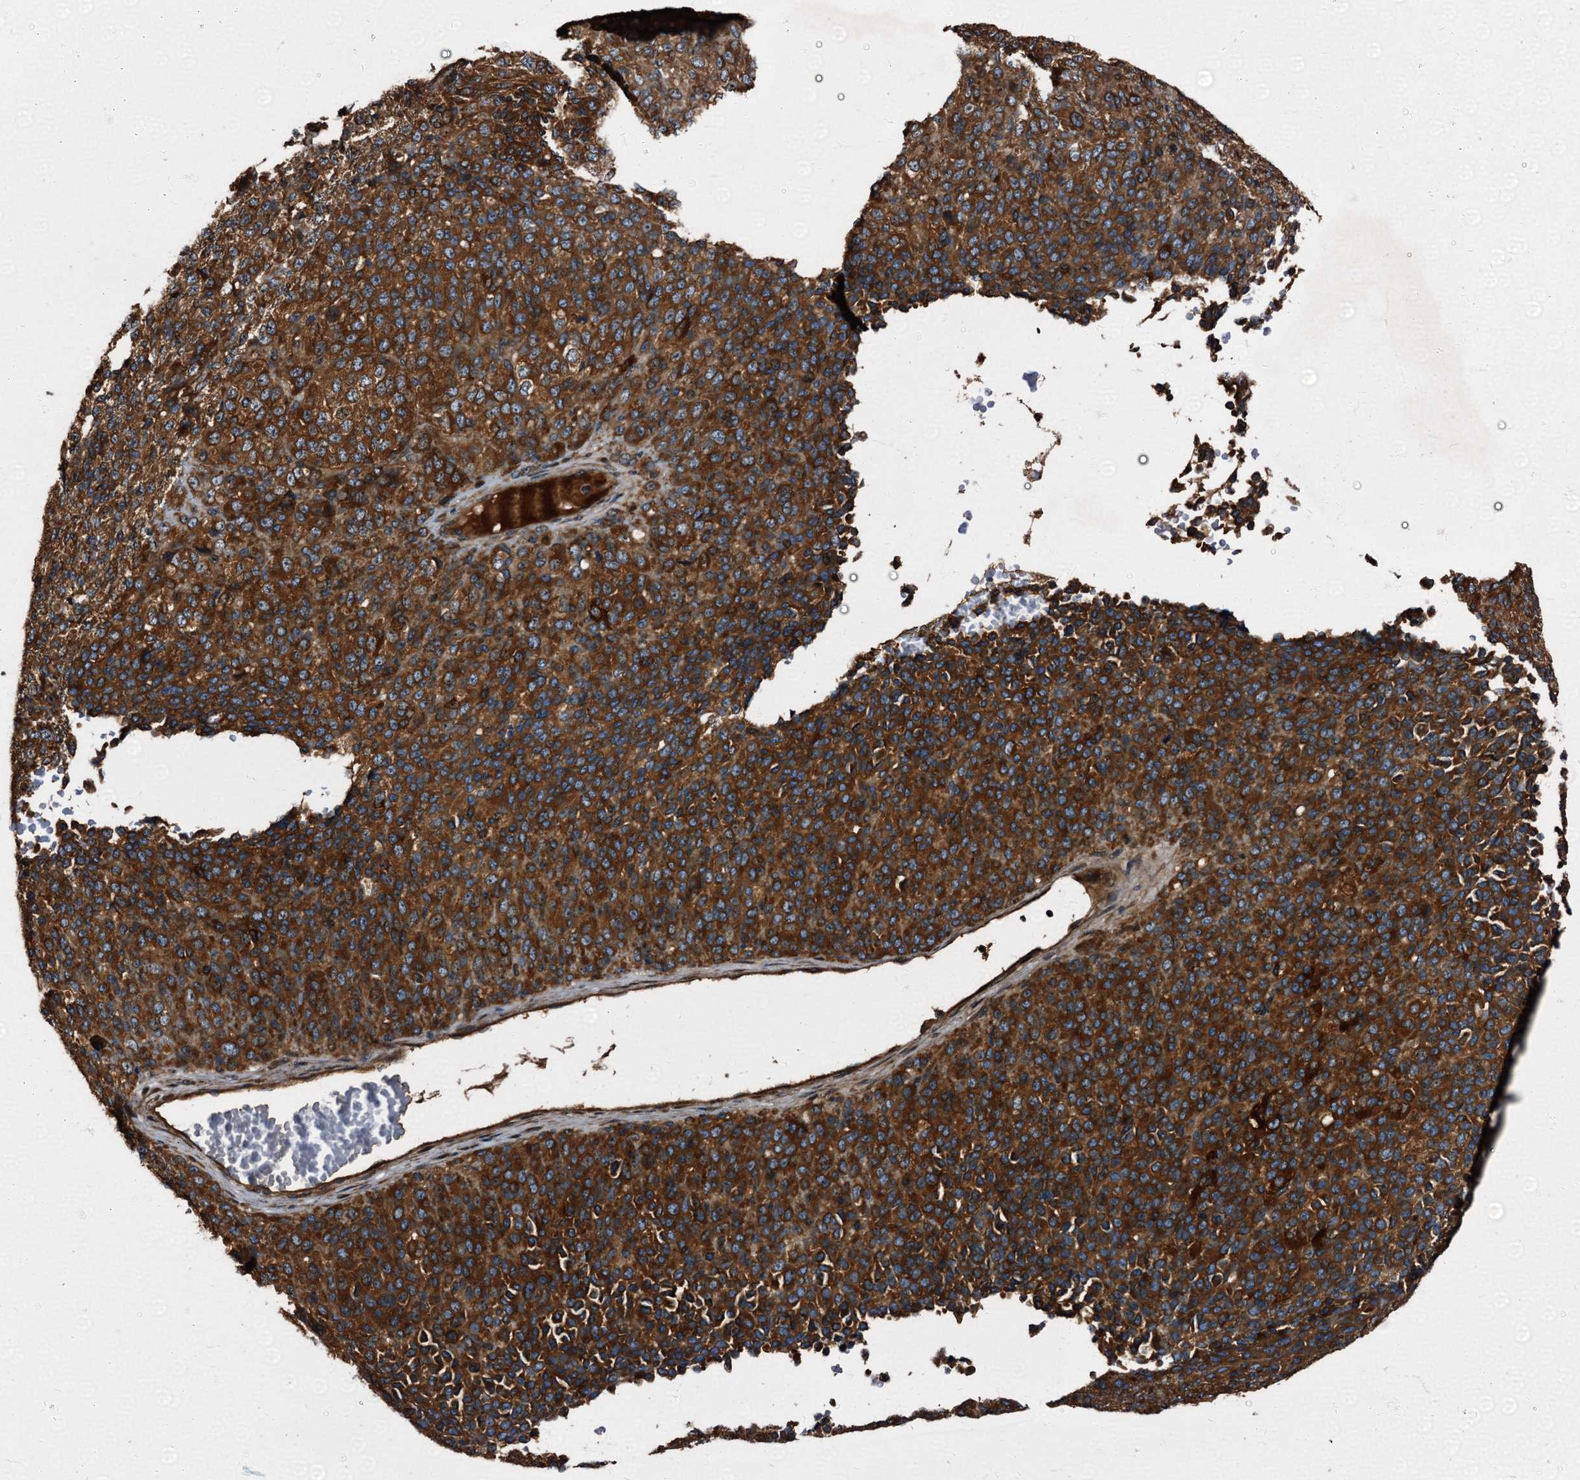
{"staining": {"intensity": "strong", "quantity": ">75%", "location": "cytoplasmic/membranous"}, "tissue": "melanoma", "cell_type": "Tumor cells", "image_type": "cancer", "snomed": [{"axis": "morphology", "description": "Malignant melanoma, Metastatic site"}, {"axis": "topography", "description": "Brain"}], "caption": "The histopathology image demonstrates a brown stain indicating the presence of a protein in the cytoplasmic/membranous of tumor cells in melanoma.", "gene": "PEX5", "patient": {"sex": "female", "age": 56}}